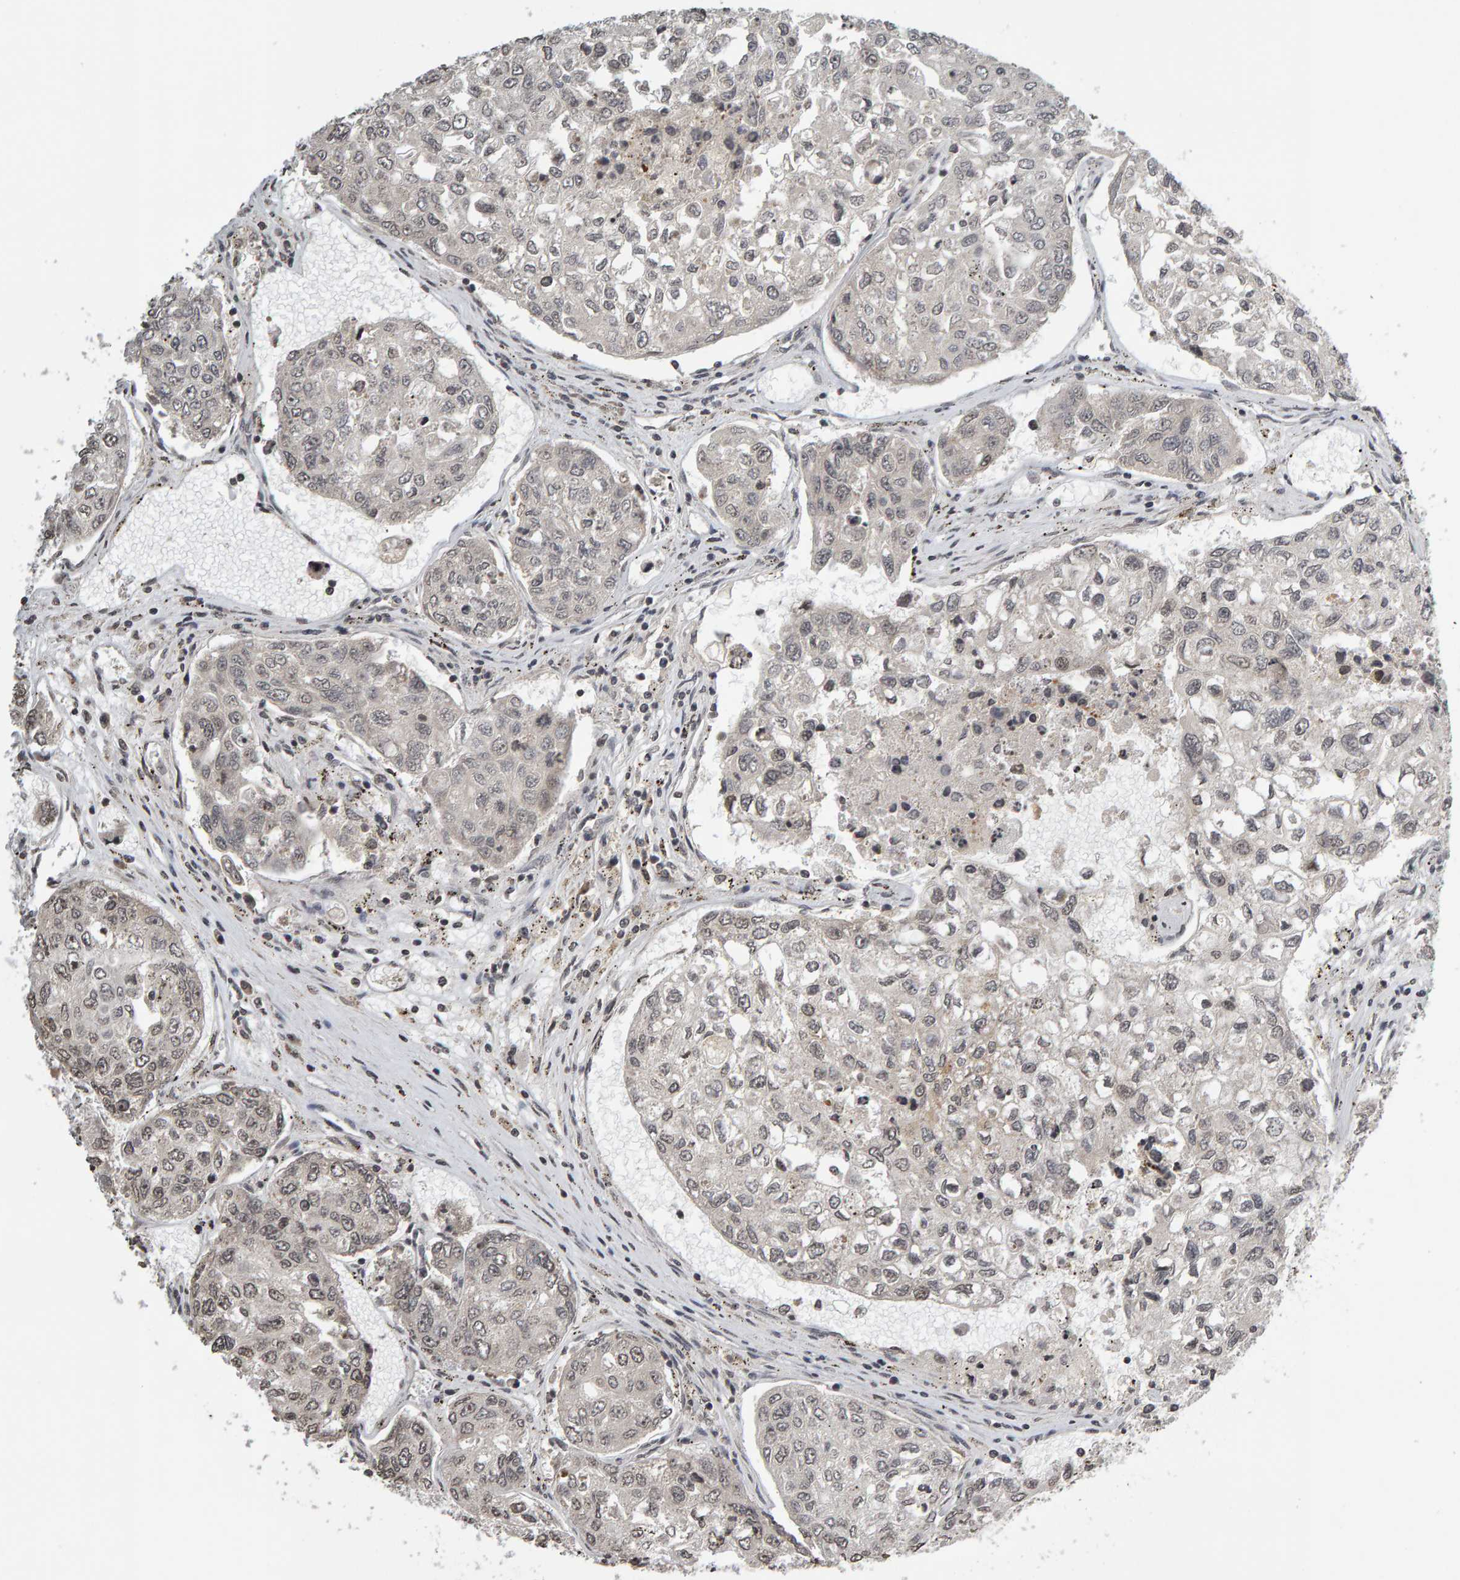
{"staining": {"intensity": "weak", "quantity": "<25%", "location": "nuclear"}, "tissue": "urothelial cancer", "cell_type": "Tumor cells", "image_type": "cancer", "snomed": [{"axis": "morphology", "description": "Urothelial carcinoma, High grade"}, {"axis": "topography", "description": "Lymph node"}, {"axis": "topography", "description": "Urinary bladder"}], "caption": "Micrograph shows no significant protein positivity in tumor cells of high-grade urothelial carcinoma.", "gene": "TRAM1", "patient": {"sex": "male", "age": 51}}